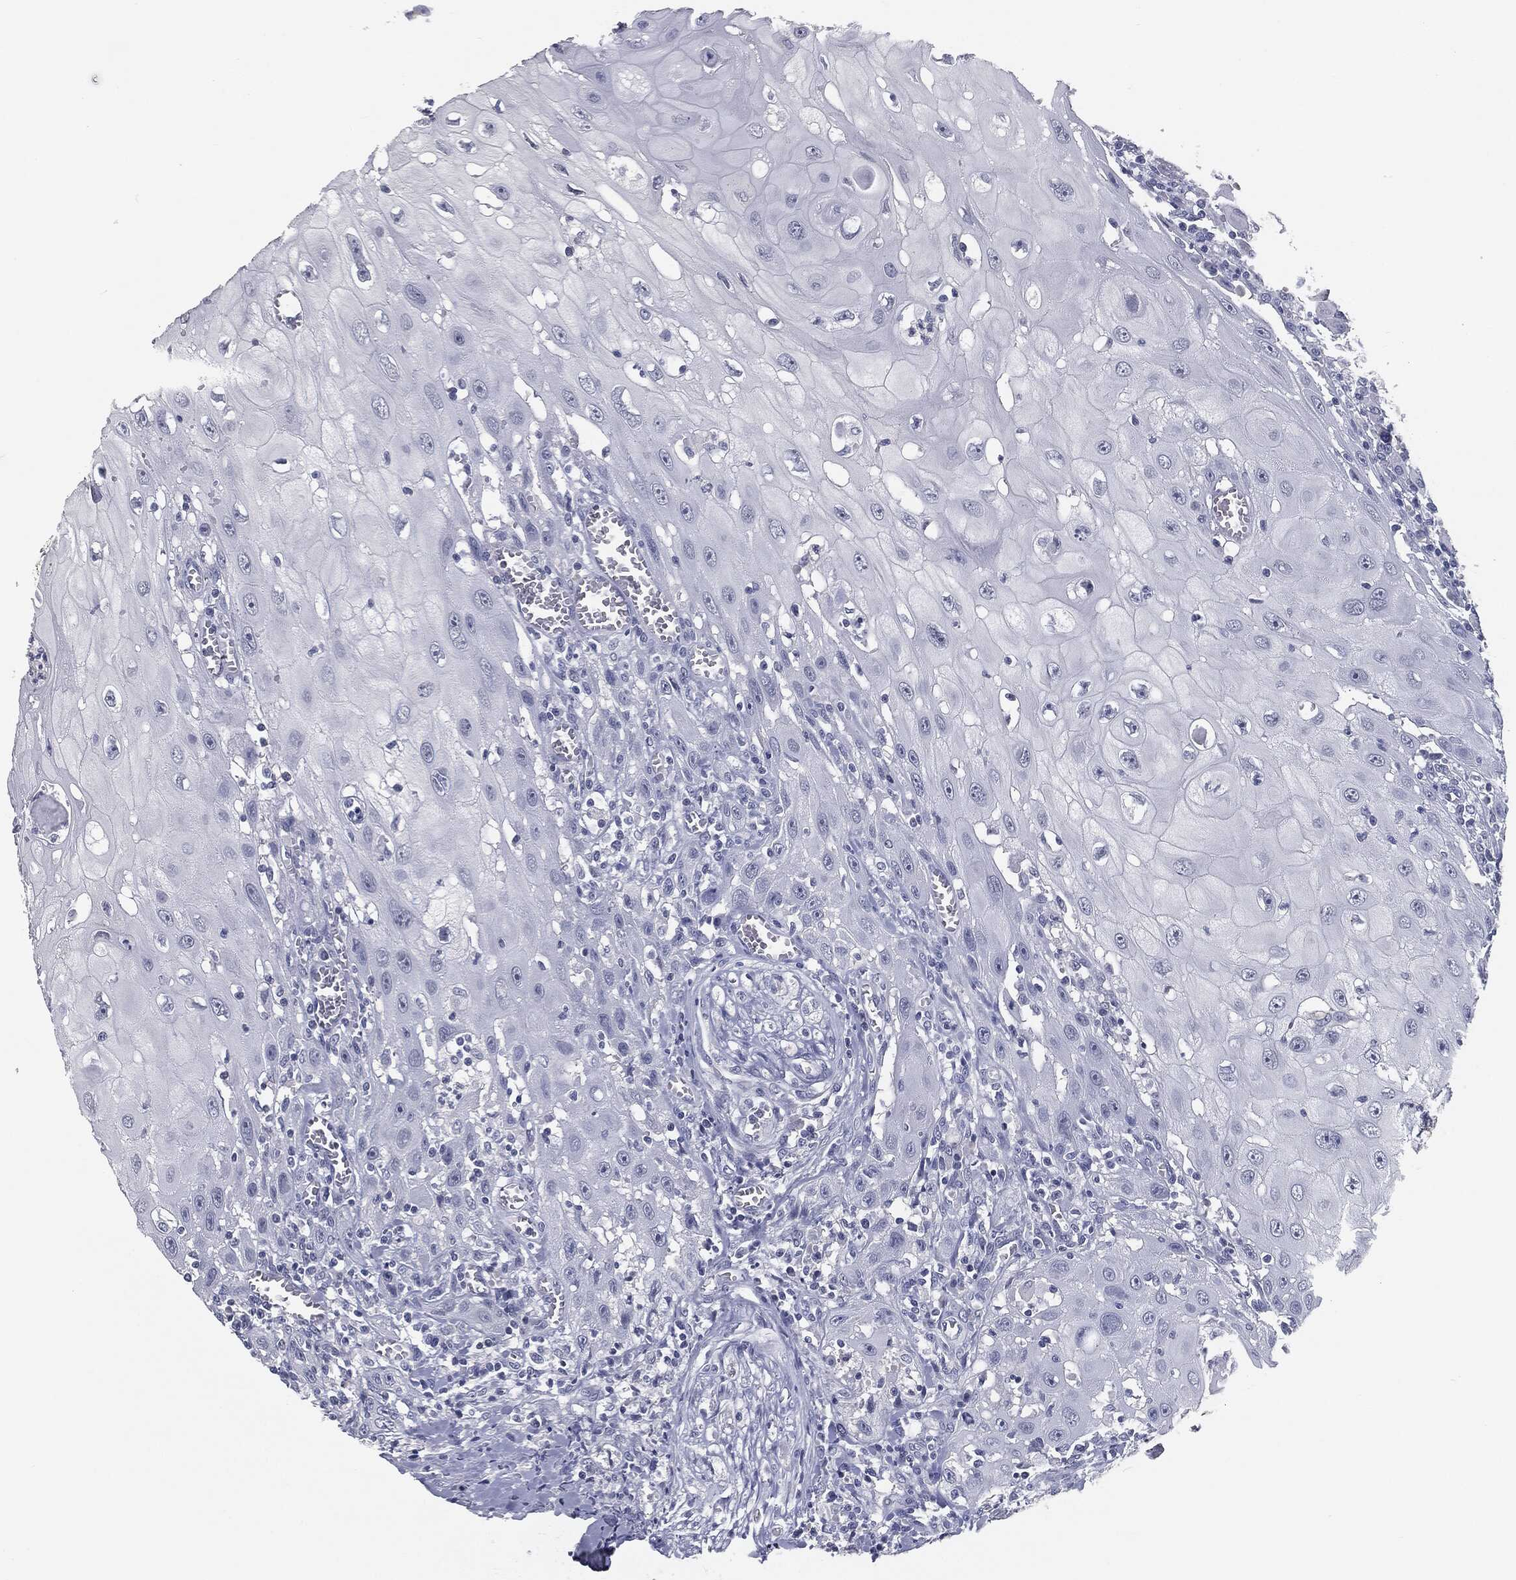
{"staining": {"intensity": "negative", "quantity": "none", "location": "none"}, "tissue": "head and neck cancer", "cell_type": "Tumor cells", "image_type": "cancer", "snomed": [{"axis": "morphology", "description": "Normal tissue, NOS"}, {"axis": "morphology", "description": "Squamous cell carcinoma, NOS"}, {"axis": "topography", "description": "Oral tissue"}, {"axis": "topography", "description": "Head-Neck"}], "caption": "Immunohistochemical staining of head and neck cancer reveals no significant staining in tumor cells.", "gene": "PRAME", "patient": {"sex": "male", "age": 71}}